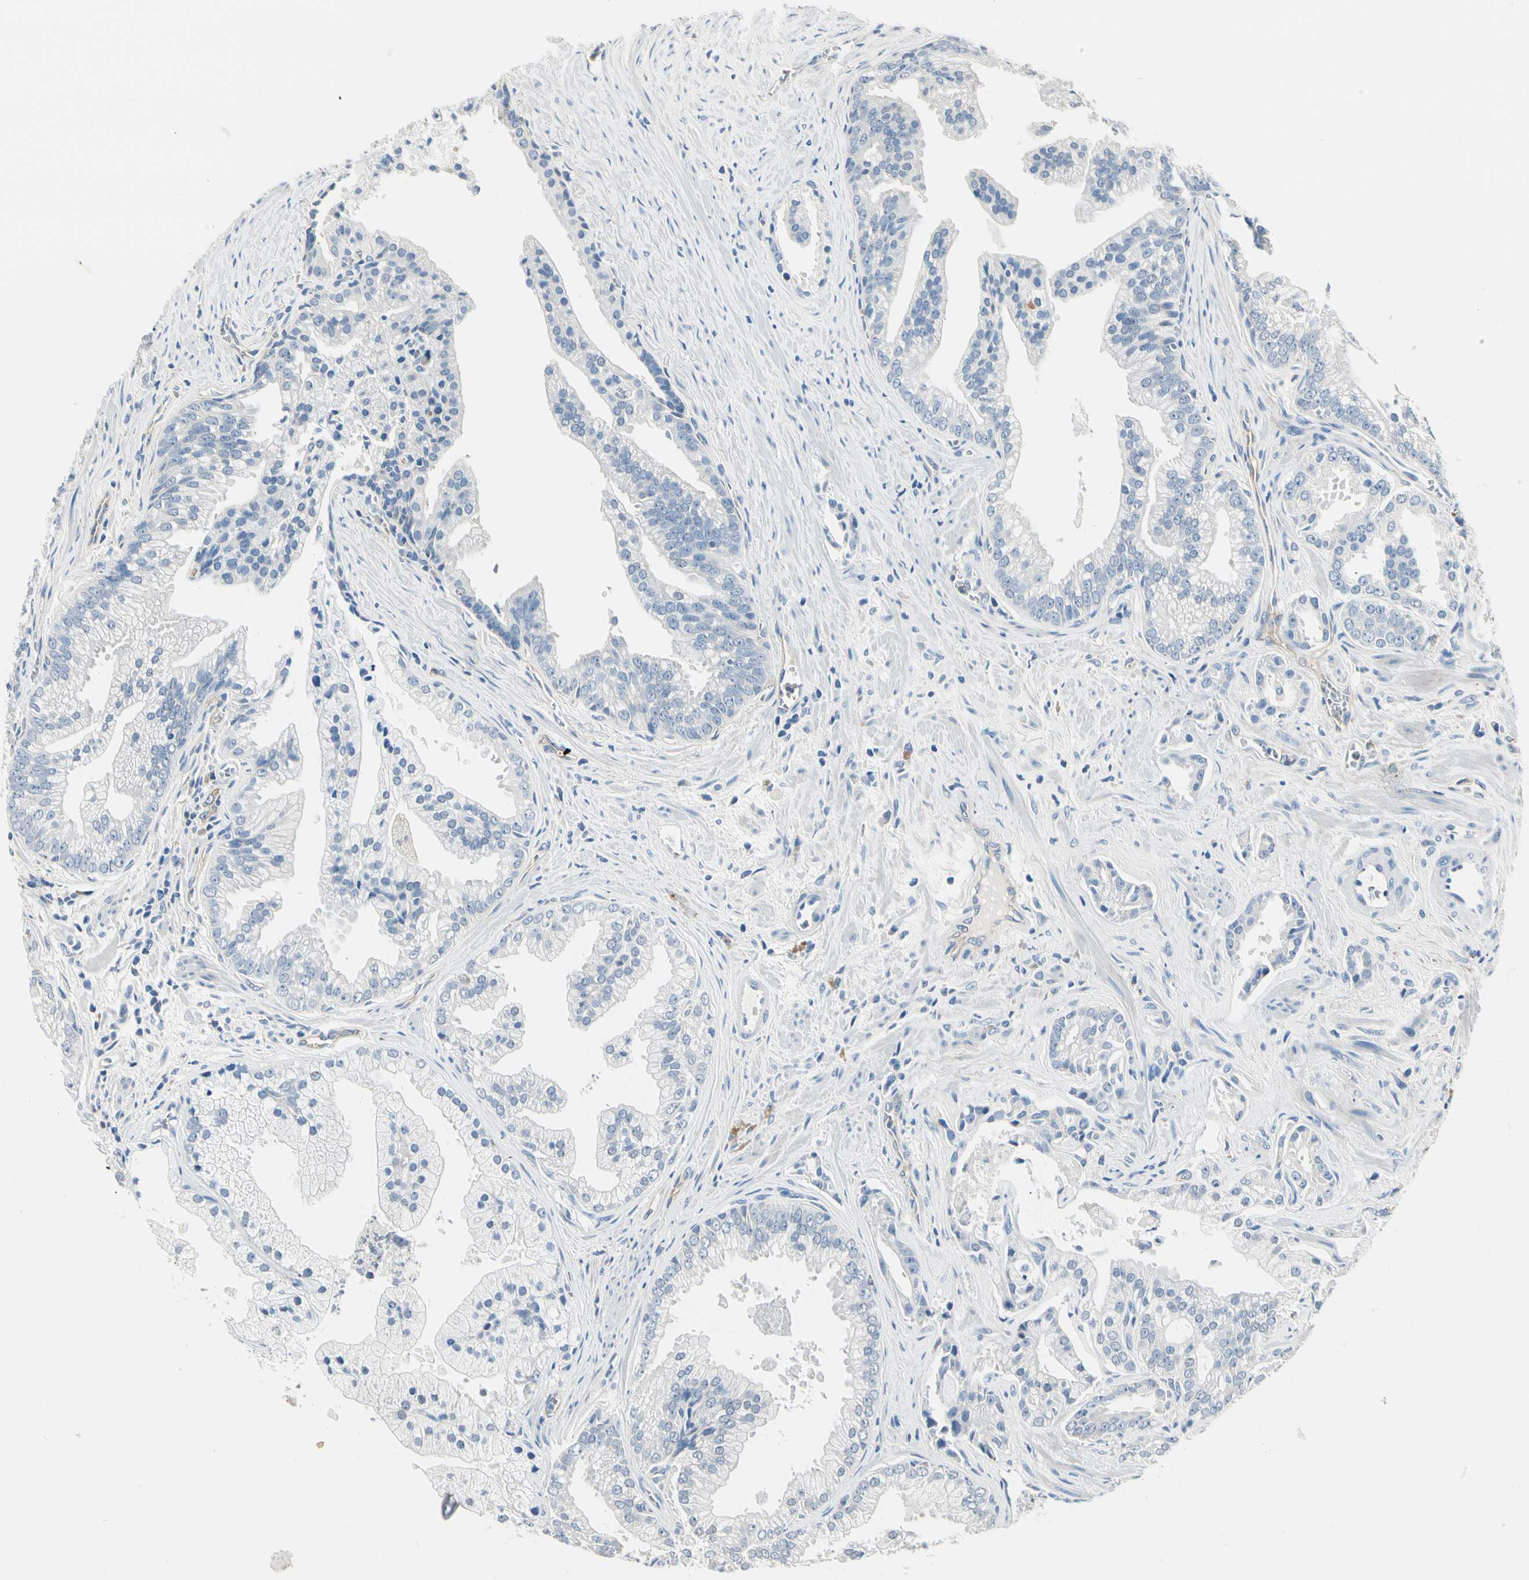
{"staining": {"intensity": "negative", "quantity": "none", "location": "none"}, "tissue": "prostate cancer", "cell_type": "Tumor cells", "image_type": "cancer", "snomed": [{"axis": "morphology", "description": "Adenocarcinoma, High grade"}, {"axis": "topography", "description": "Prostate"}], "caption": "Tumor cells are negative for brown protein staining in adenocarcinoma (high-grade) (prostate).", "gene": "TGFBR3", "patient": {"sex": "male", "age": 67}}